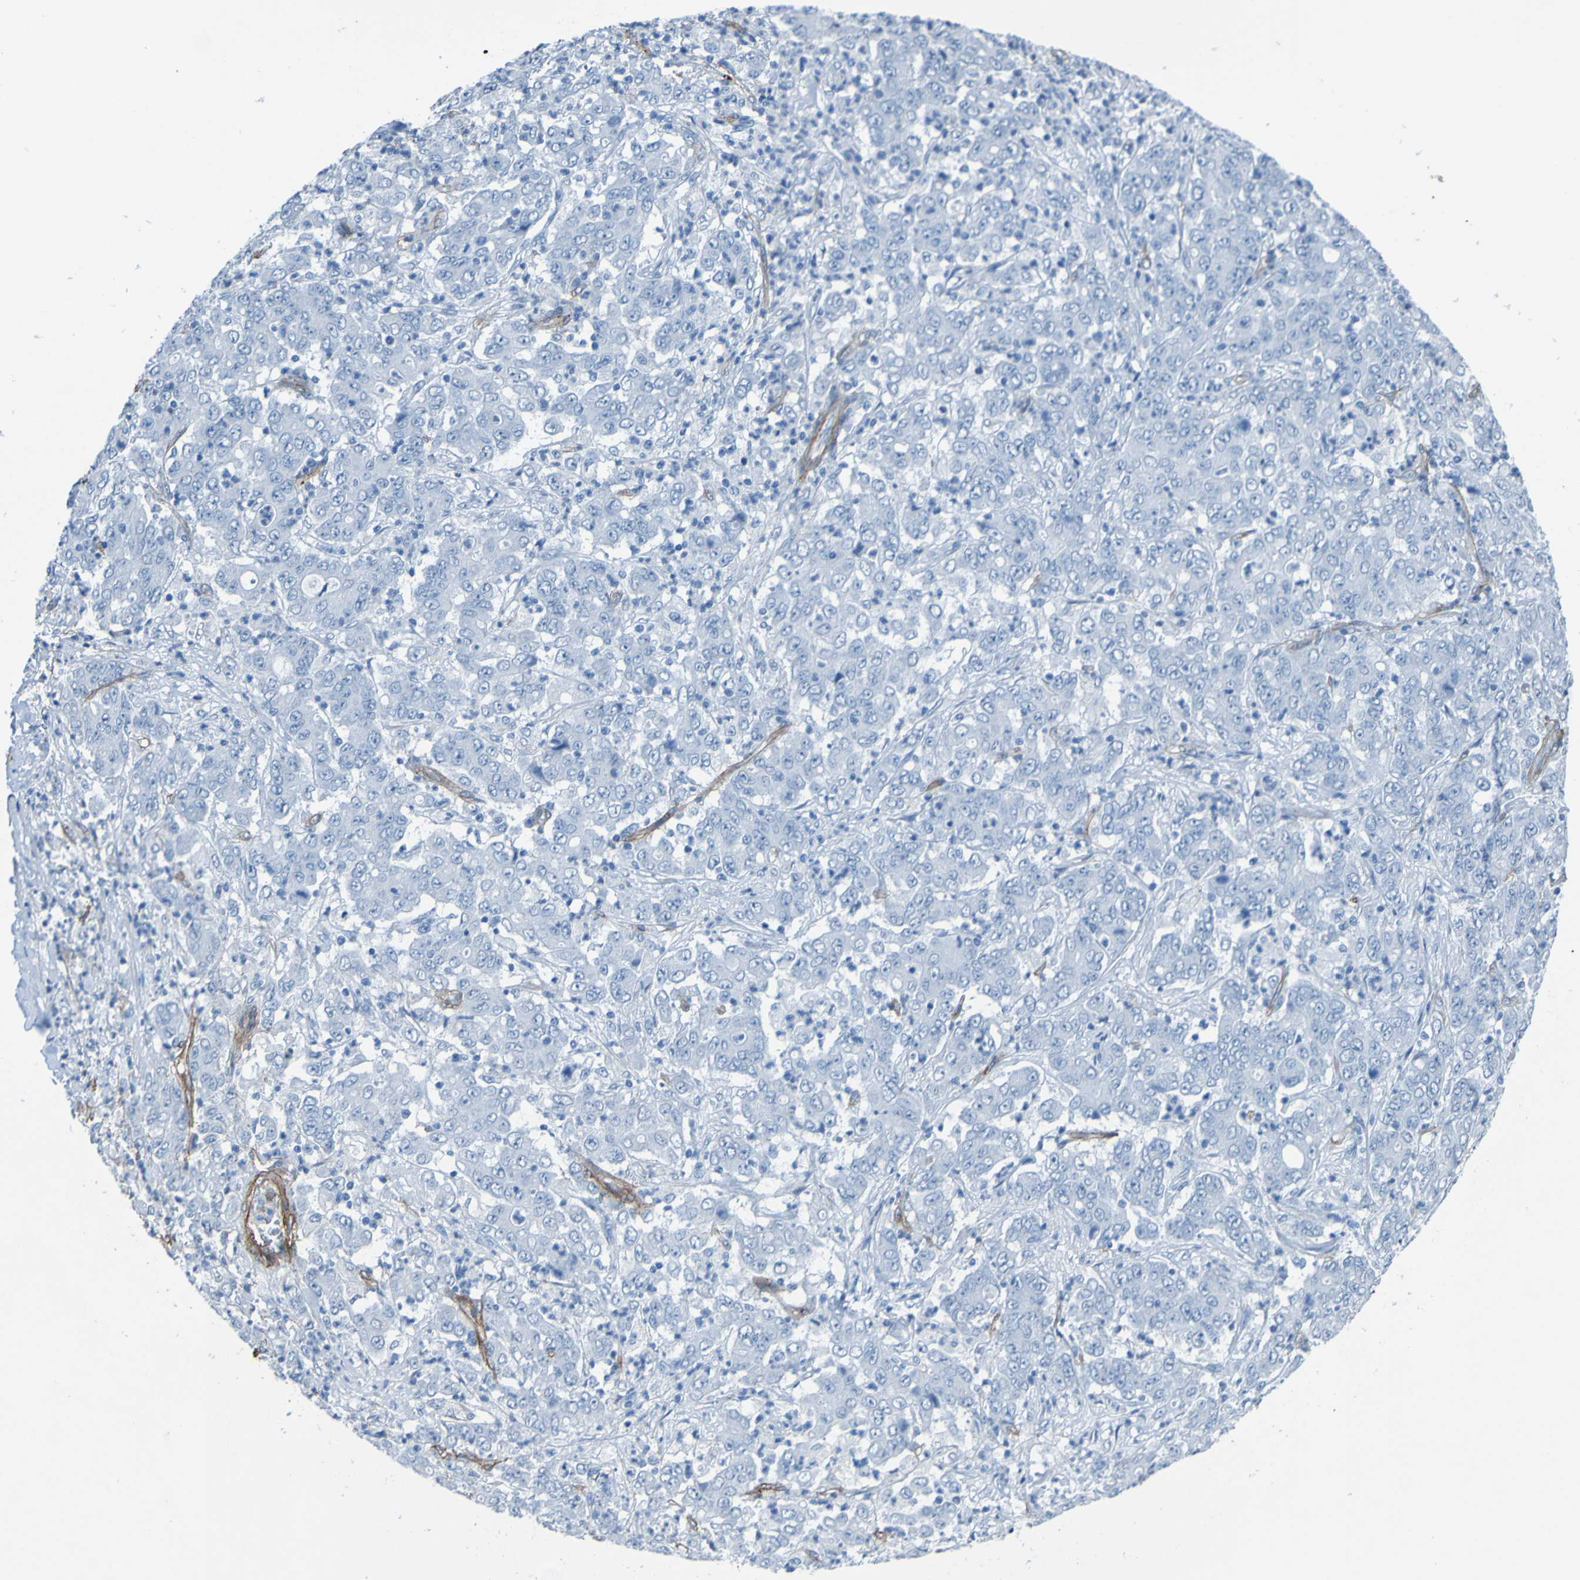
{"staining": {"intensity": "negative", "quantity": "none", "location": "none"}, "tissue": "stomach cancer", "cell_type": "Tumor cells", "image_type": "cancer", "snomed": [{"axis": "morphology", "description": "Adenocarcinoma, NOS"}, {"axis": "topography", "description": "Stomach, lower"}], "caption": "Immunohistochemistry image of human stomach cancer (adenocarcinoma) stained for a protein (brown), which shows no staining in tumor cells.", "gene": "COL4A2", "patient": {"sex": "female", "age": 71}}